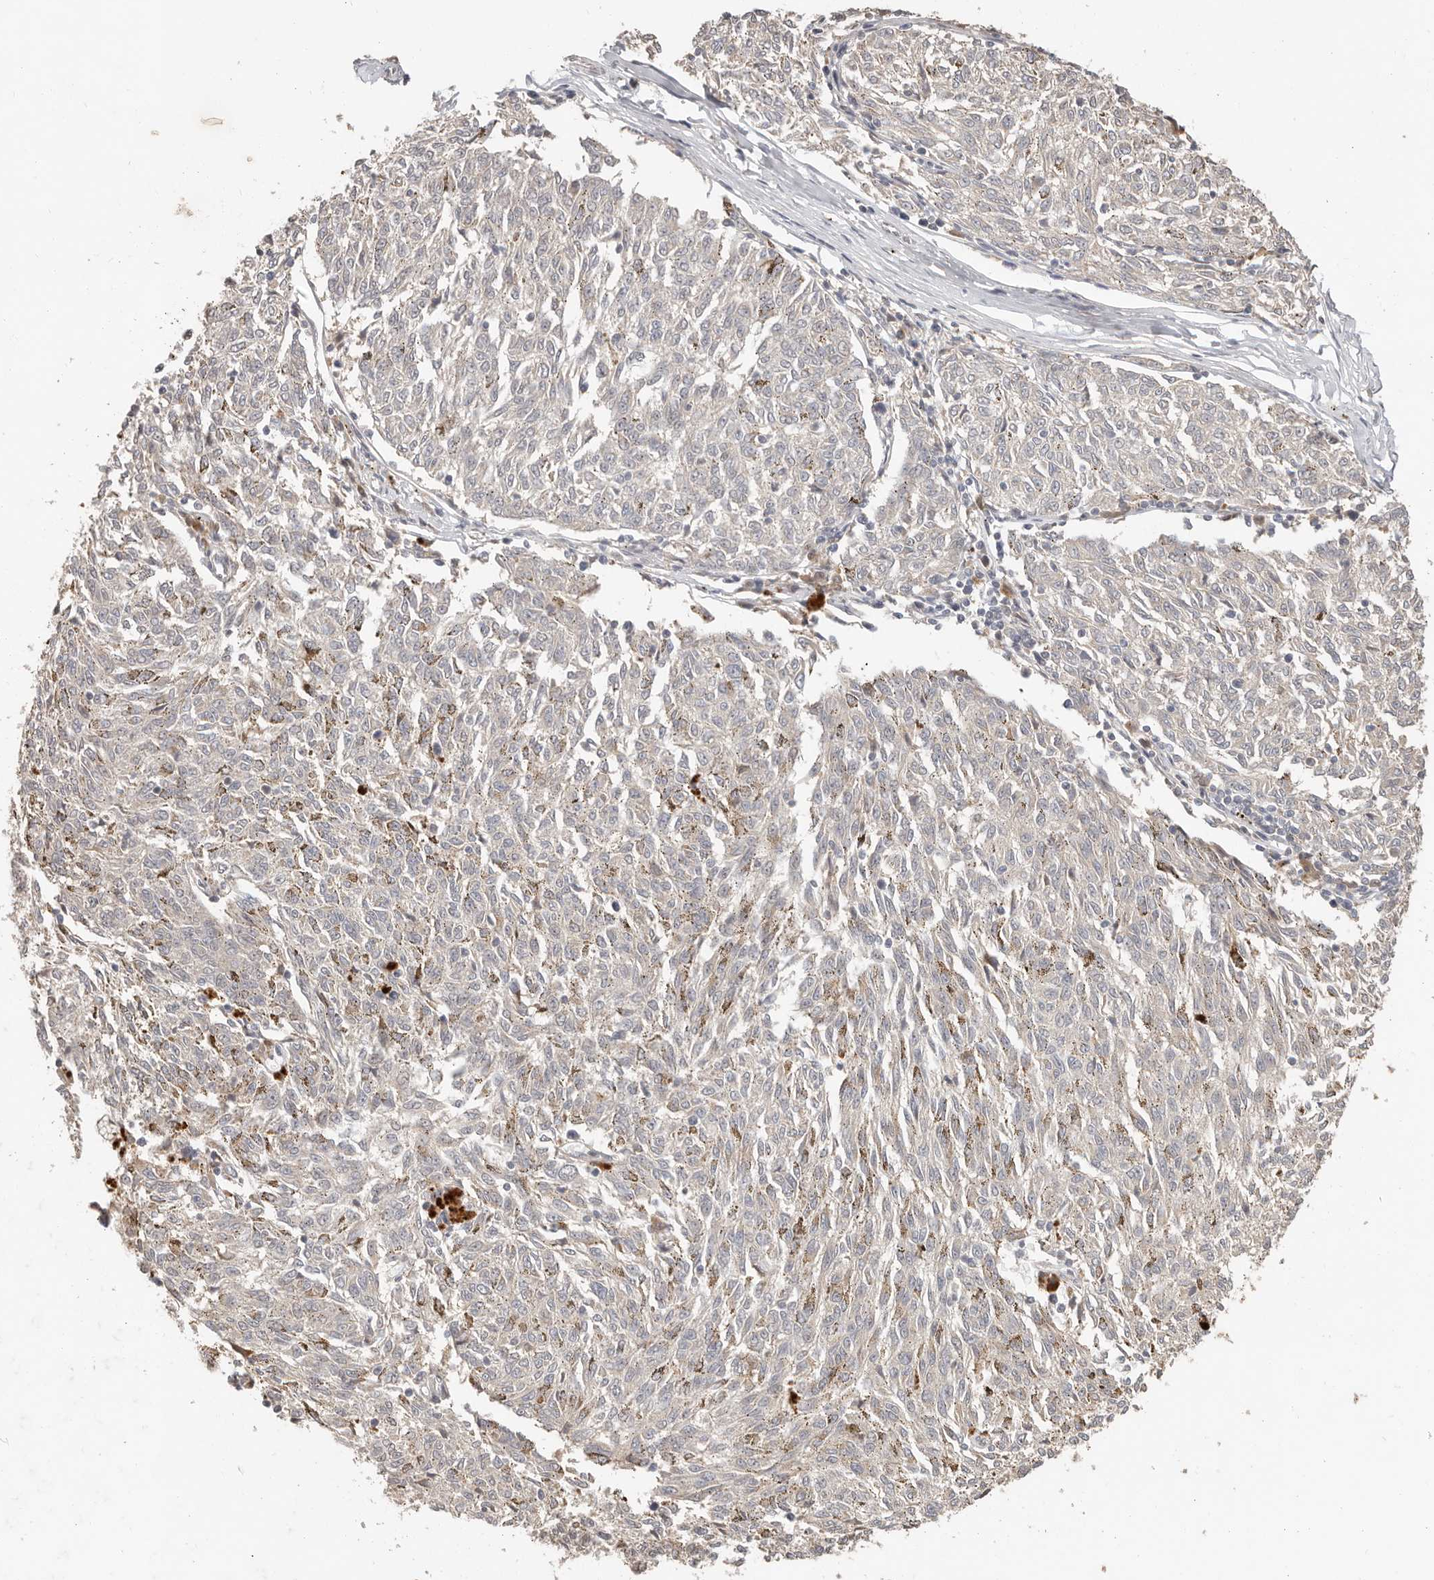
{"staining": {"intensity": "negative", "quantity": "none", "location": "none"}, "tissue": "melanoma", "cell_type": "Tumor cells", "image_type": "cancer", "snomed": [{"axis": "morphology", "description": "Malignant melanoma, NOS"}, {"axis": "topography", "description": "Skin"}], "caption": "A histopathology image of malignant melanoma stained for a protein demonstrates no brown staining in tumor cells.", "gene": "MTFR2", "patient": {"sex": "female", "age": 72}}